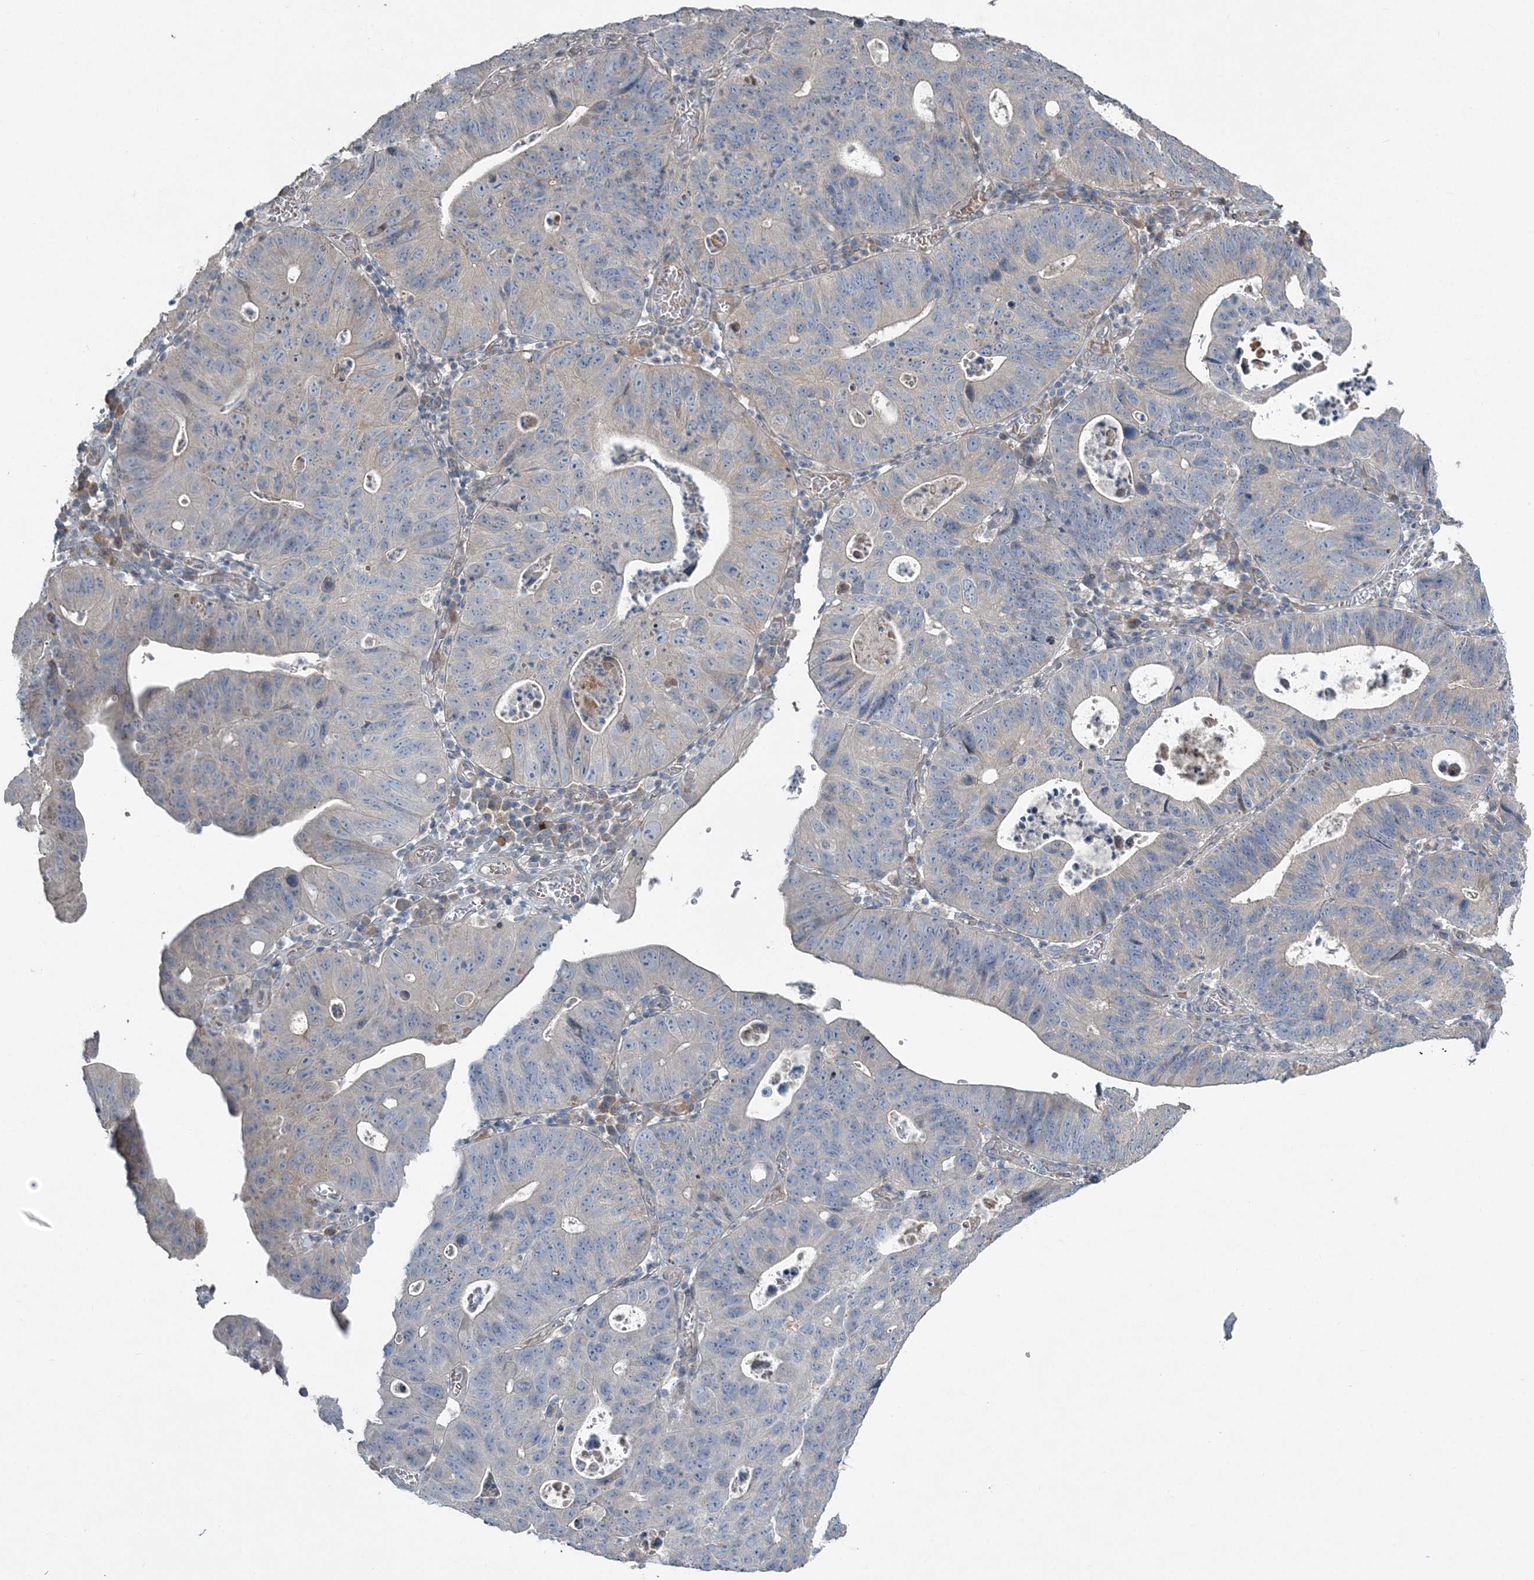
{"staining": {"intensity": "negative", "quantity": "none", "location": "none"}, "tissue": "stomach cancer", "cell_type": "Tumor cells", "image_type": "cancer", "snomed": [{"axis": "morphology", "description": "Adenocarcinoma, NOS"}, {"axis": "topography", "description": "Stomach"}], "caption": "Micrograph shows no protein staining in tumor cells of adenocarcinoma (stomach) tissue.", "gene": "SLC4A10", "patient": {"sex": "male", "age": 59}}